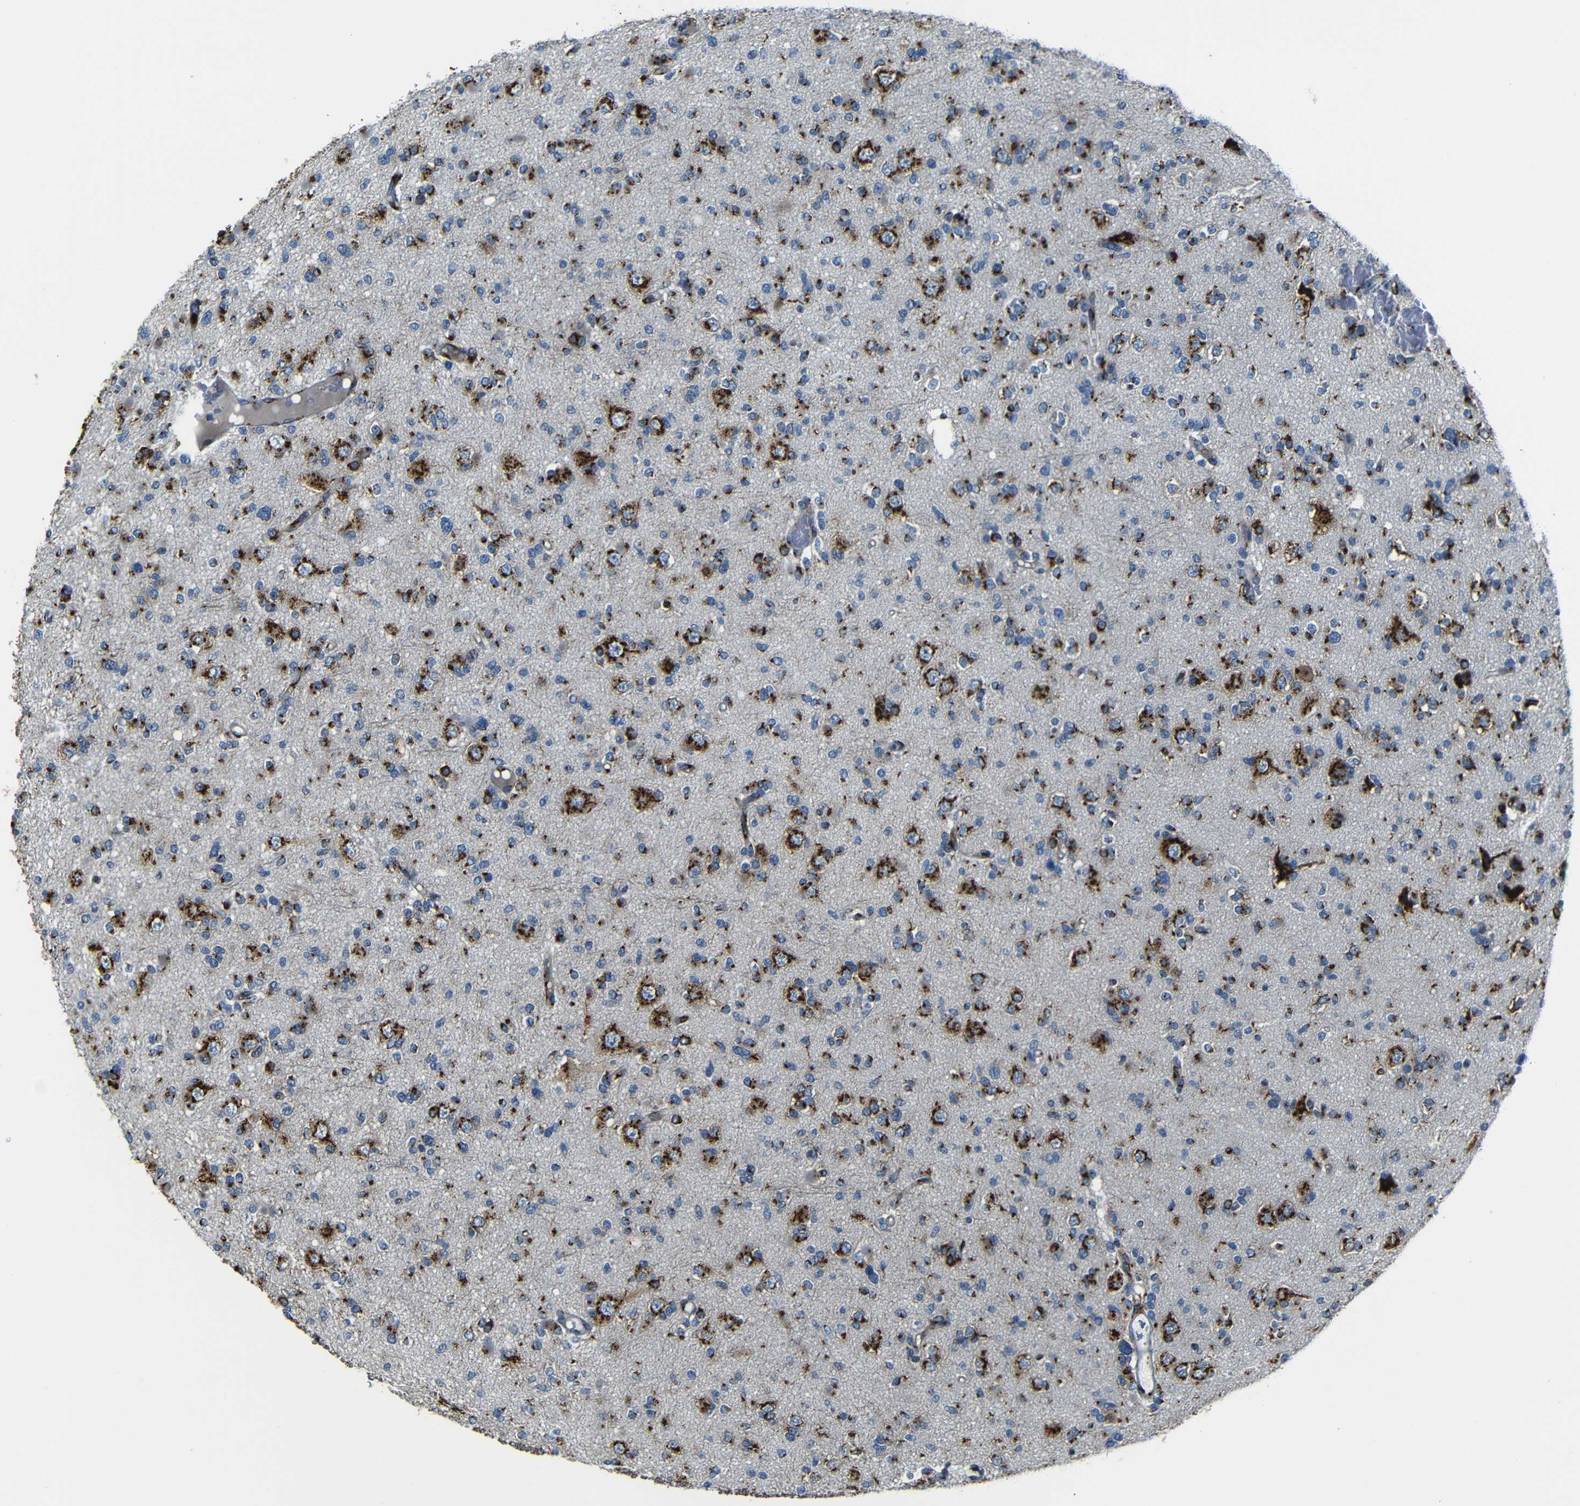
{"staining": {"intensity": "strong", "quantity": "25%-75%", "location": "cytoplasmic/membranous"}, "tissue": "glioma", "cell_type": "Tumor cells", "image_type": "cancer", "snomed": [{"axis": "morphology", "description": "Glioma, malignant, Low grade"}, {"axis": "topography", "description": "Brain"}], "caption": "Glioma stained with immunohistochemistry (IHC) displays strong cytoplasmic/membranous staining in about 25%-75% of tumor cells. (IHC, brightfield microscopy, high magnification).", "gene": "TGOLN2", "patient": {"sex": "female", "age": 22}}